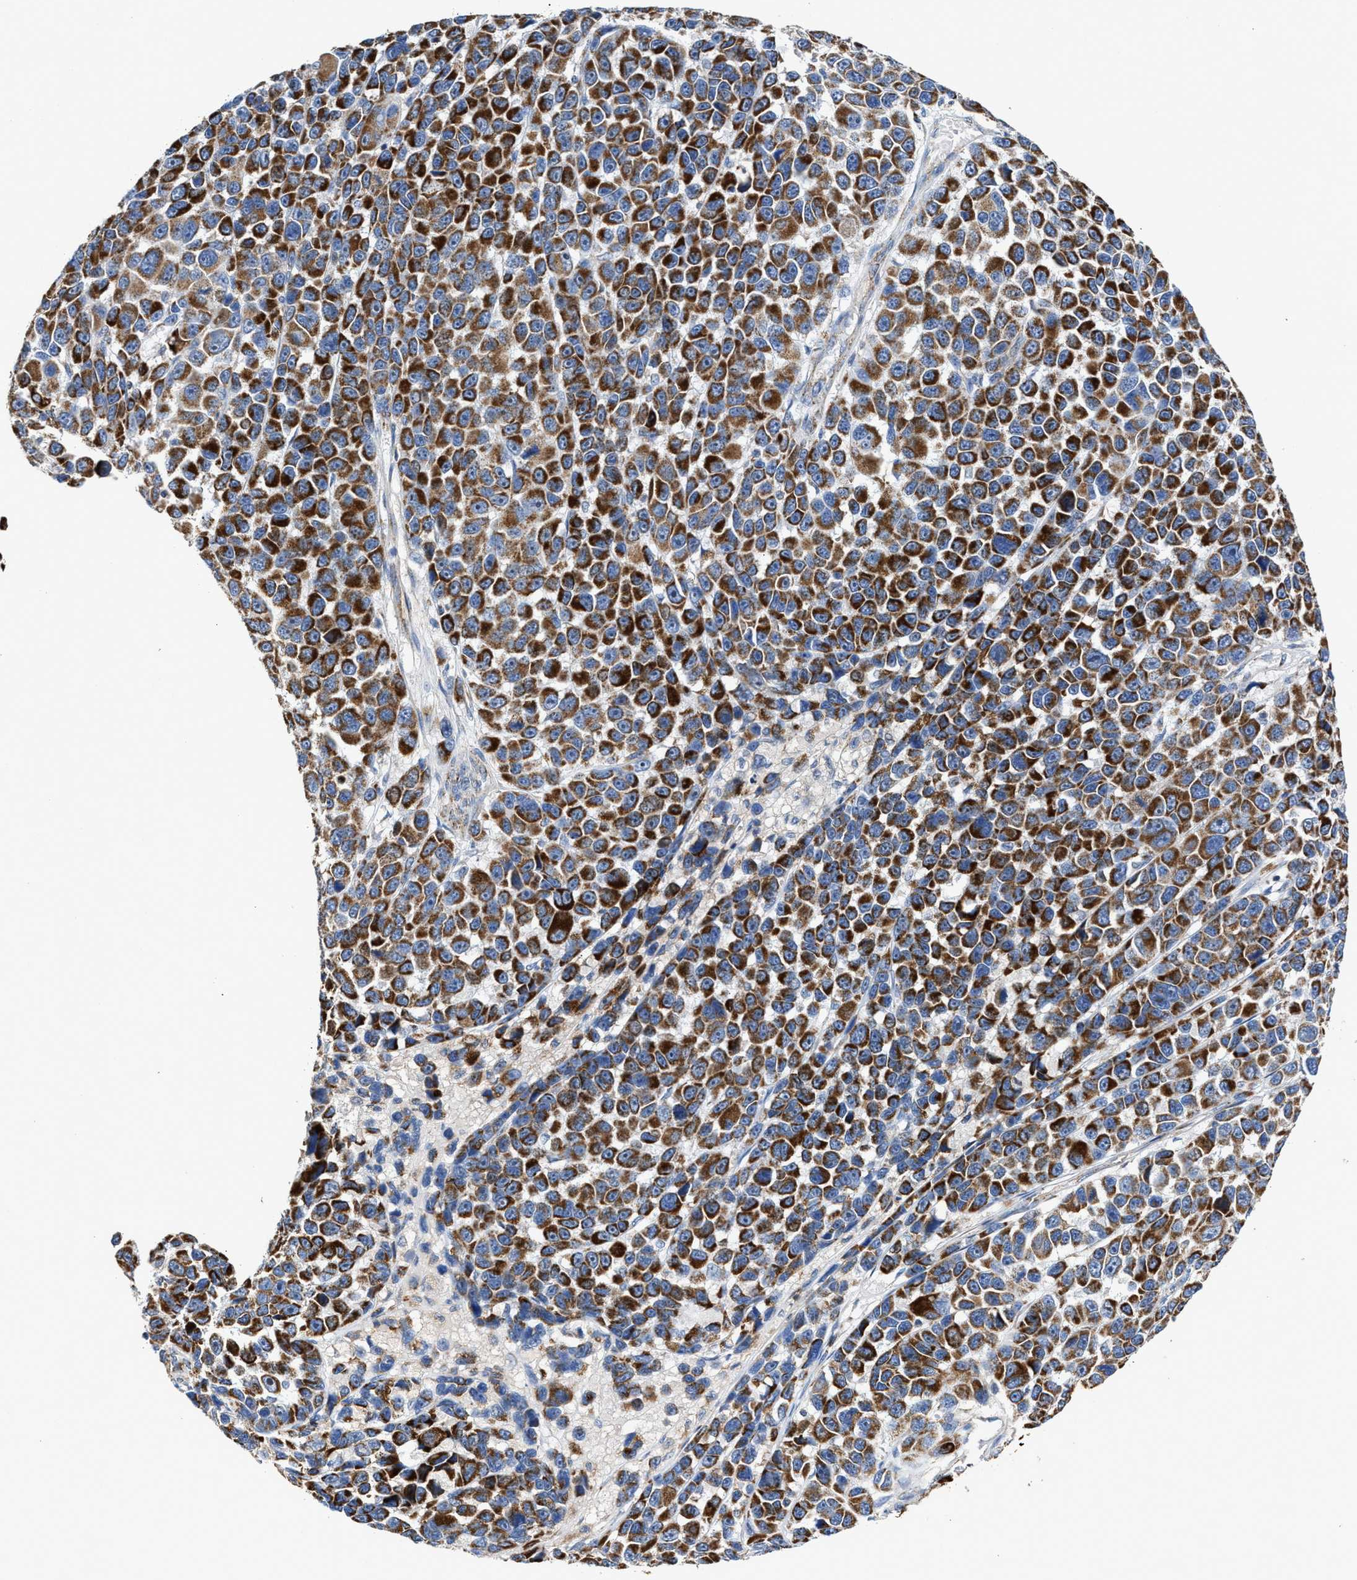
{"staining": {"intensity": "strong", "quantity": ">75%", "location": "cytoplasmic/membranous"}, "tissue": "melanoma", "cell_type": "Tumor cells", "image_type": "cancer", "snomed": [{"axis": "morphology", "description": "Malignant melanoma, NOS"}, {"axis": "topography", "description": "Skin"}], "caption": "Melanoma stained with a protein marker reveals strong staining in tumor cells.", "gene": "MECR", "patient": {"sex": "male", "age": 53}}